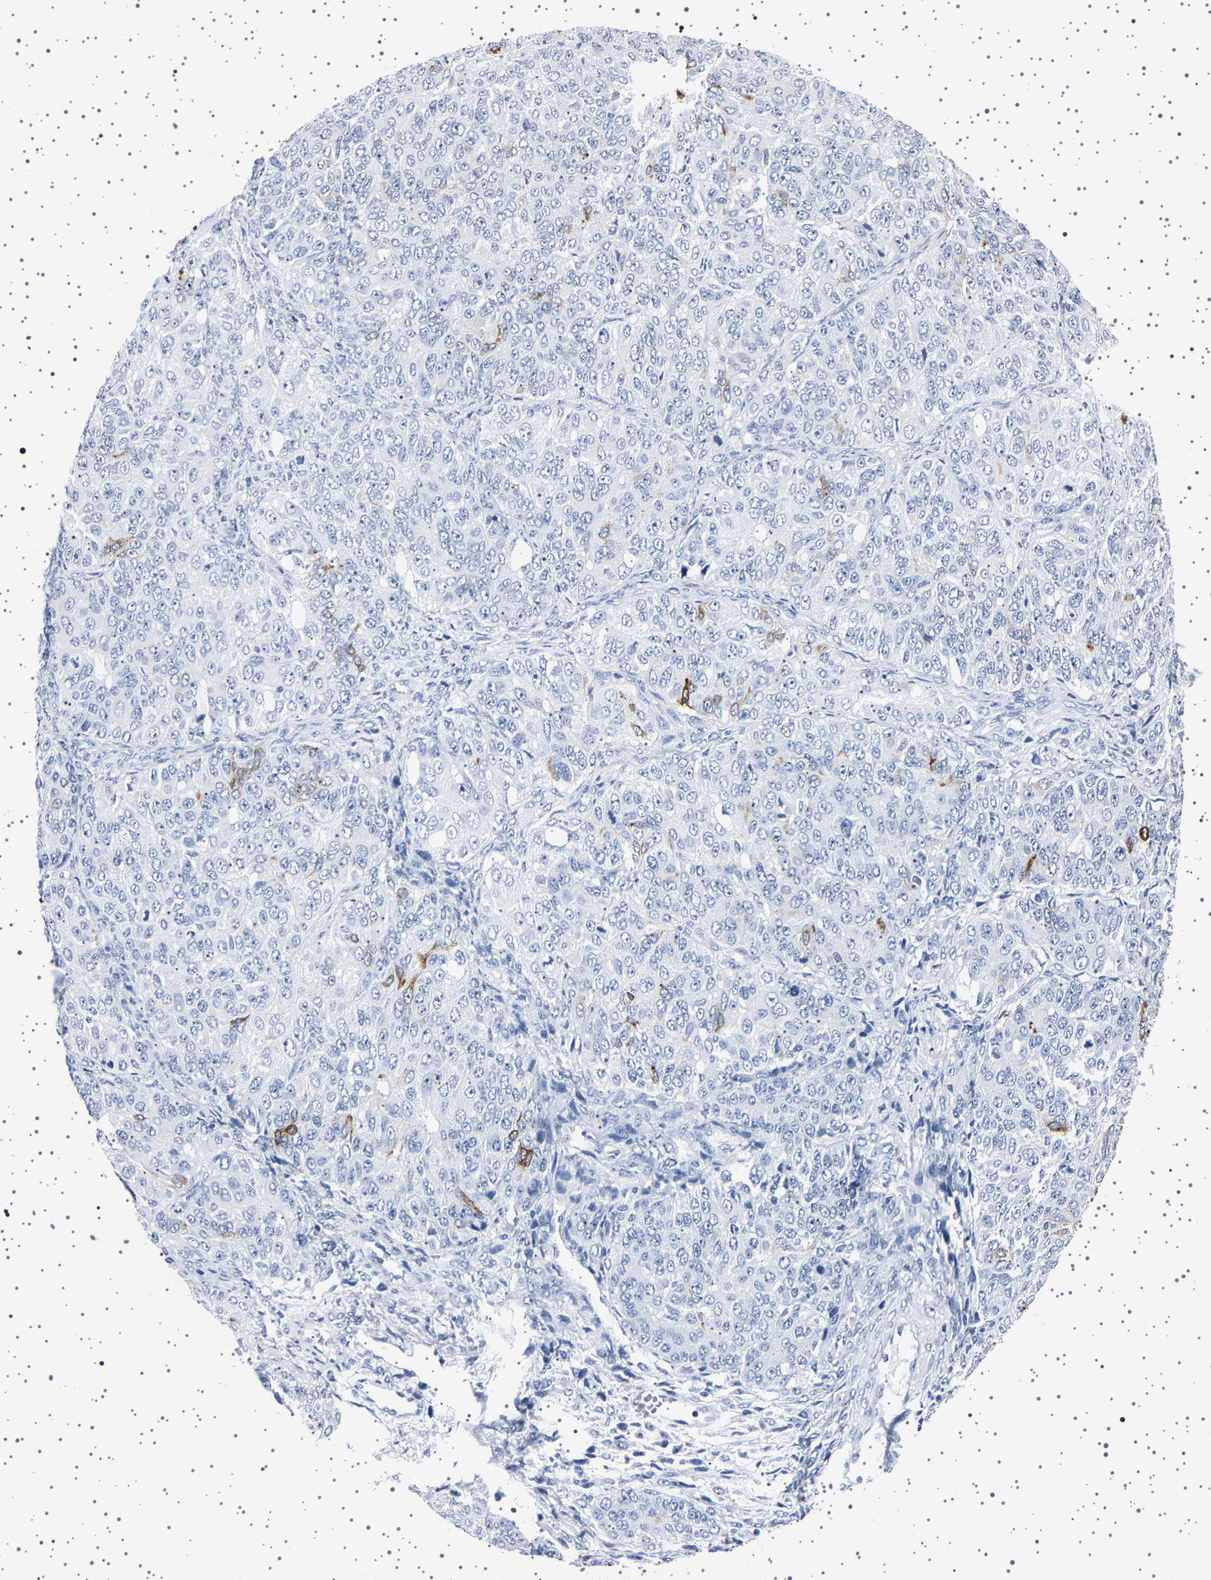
{"staining": {"intensity": "negative", "quantity": "none", "location": "none"}, "tissue": "ovarian cancer", "cell_type": "Tumor cells", "image_type": "cancer", "snomed": [{"axis": "morphology", "description": "Carcinoma, endometroid"}, {"axis": "topography", "description": "Ovary"}], "caption": "The IHC photomicrograph has no significant positivity in tumor cells of ovarian cancer (endometroid carcinoma) tissue.", "gene": "TFF3", "patient": {"sex": "female", "age": 51}}